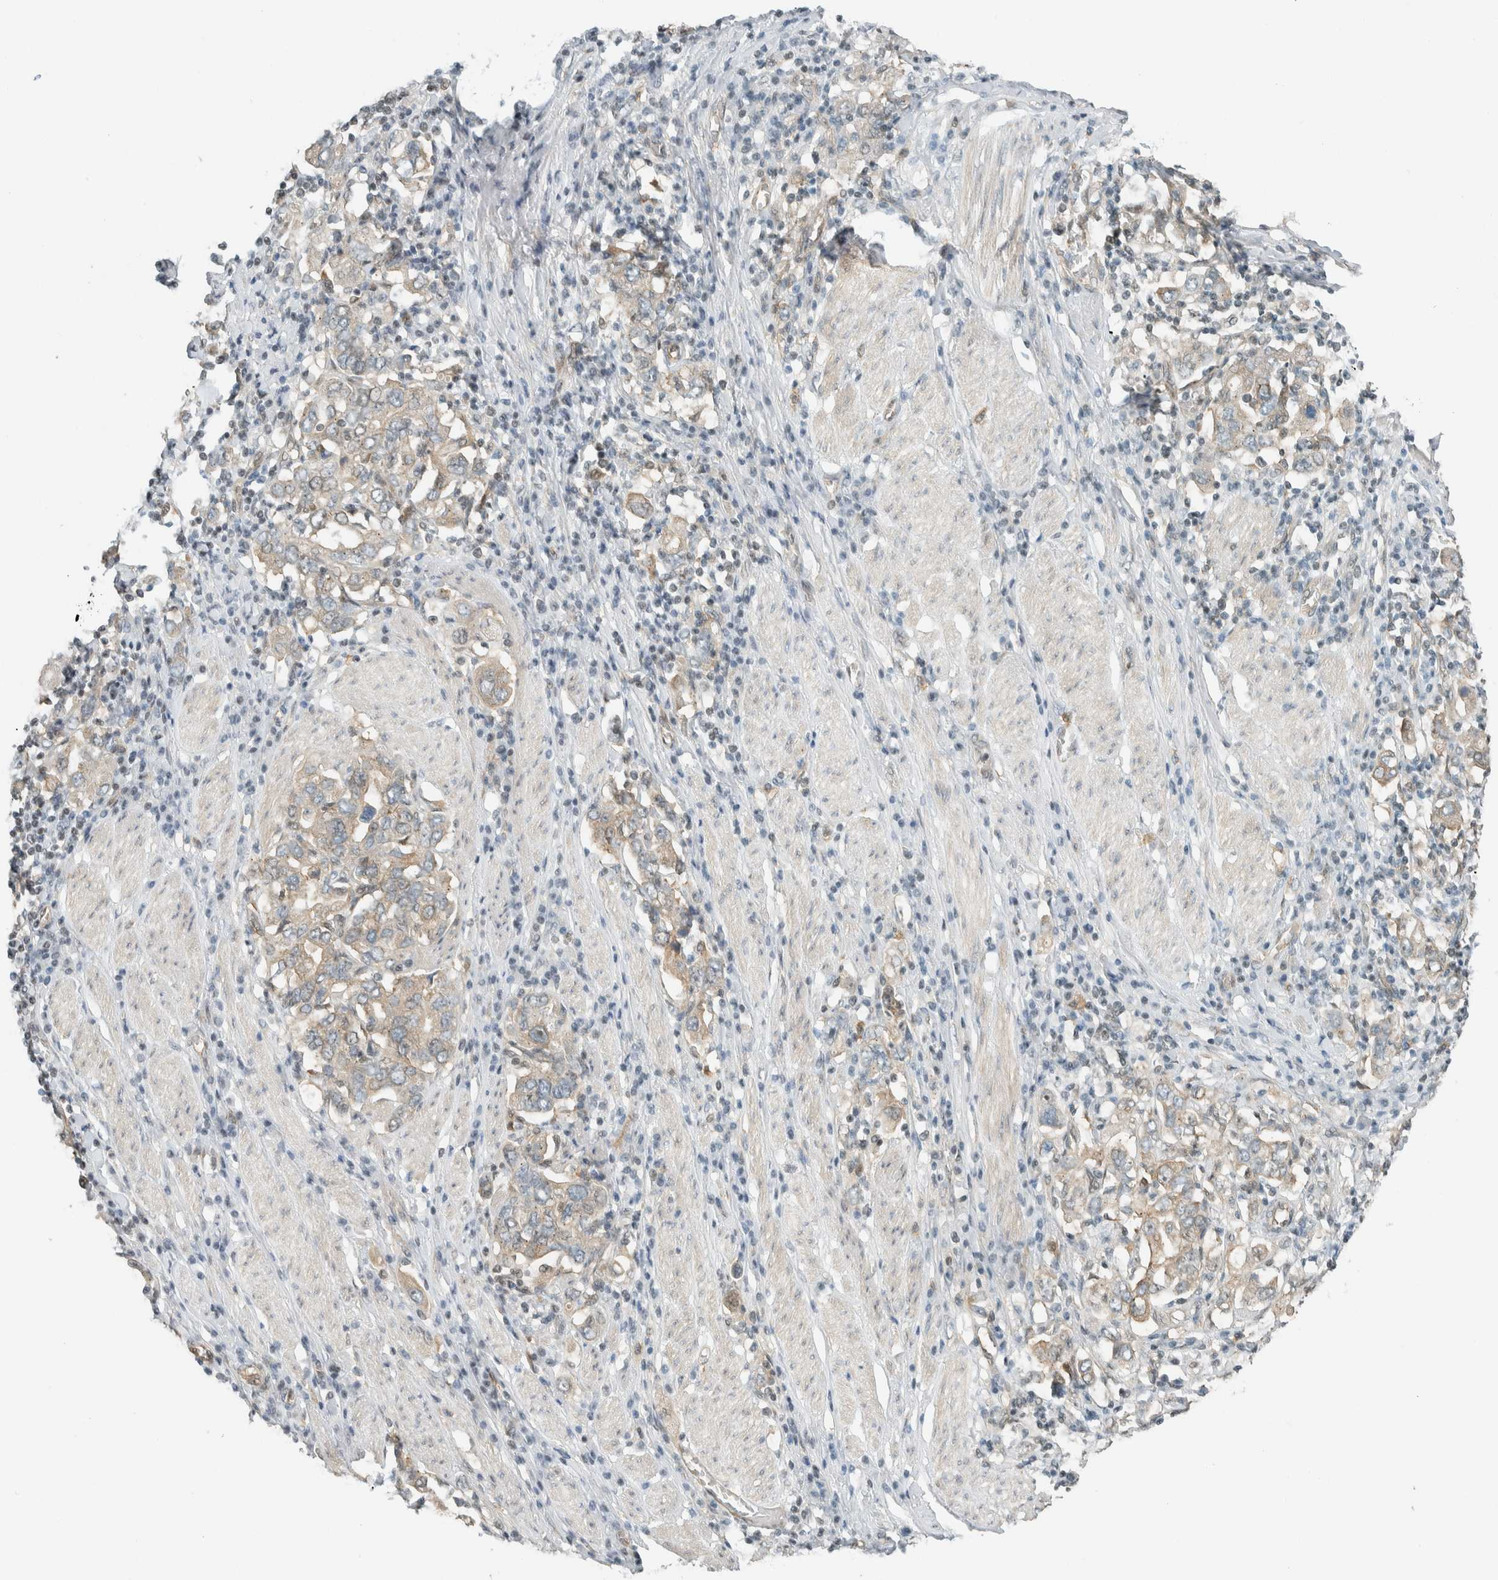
{"staining": {"intensity": "weak", "quantity": "25%-75%", "location": "cytoplasmic/membranous"}, "tissue": "stomach cancer", "cell_type": "Tumor cells", "image_type": "cancer", "snomed": [{"axis": "morphology", "description": "Adenocarcinoma, NOS"}, {"axis": "topography", "description": "Stomach, upper"}], "caption": "Approximately 25%-75% of tumor cells in human stomach cancer (adenocarcinoma) reveal weak cytoplasmic/membranous protein staining as visualized by brown immunohistochemical staining.", "gene": "NIBAN2", "patient": {"sex": "male", "age": 62}}